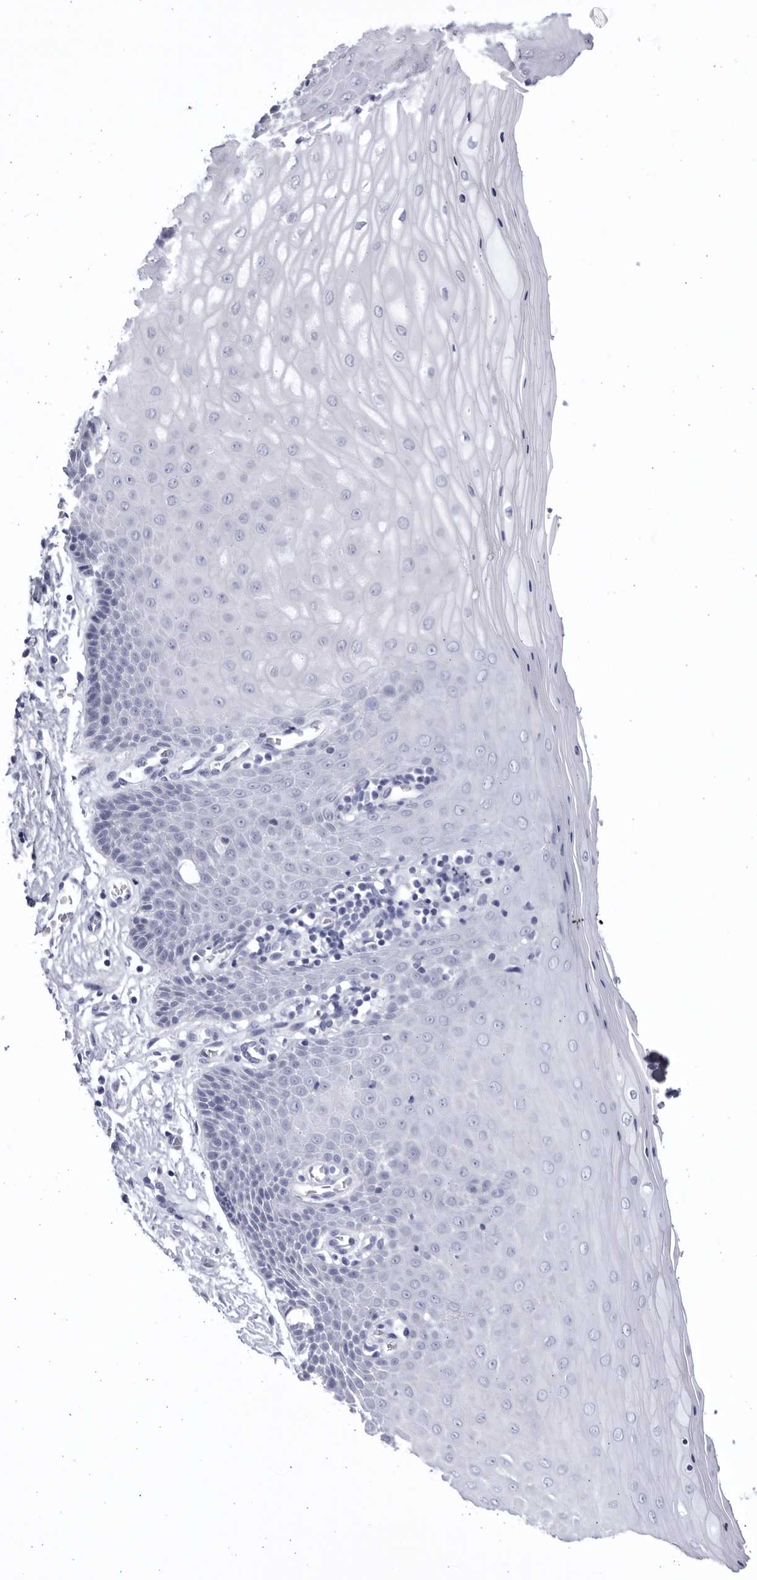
{"staining": {"intensity": "moderate", "quantity": "<25%", "location": "cytoplasmic/membranous"}, "tissue": "cervix", "cell_type": "Glandular cells", "image_type": "normal", "snomed": [{"axis": "morphology", "description": "Normal tissue, NOS"}, {"axis": "topography", "description": "Cervix"}], "caption": "The photomicrograph exhibits immunohistochemical staining of unremarkable cervix. There is moderate cytoplasmic/membranous expression is identified in approximately <25% of glandular cells. Using DAB (brown) and hematoxylin (blue) stains, captured at high magnification using brightfield microscopy.", "gene": "CCDC181", "patient": {"sex": "female", "age": 55}}